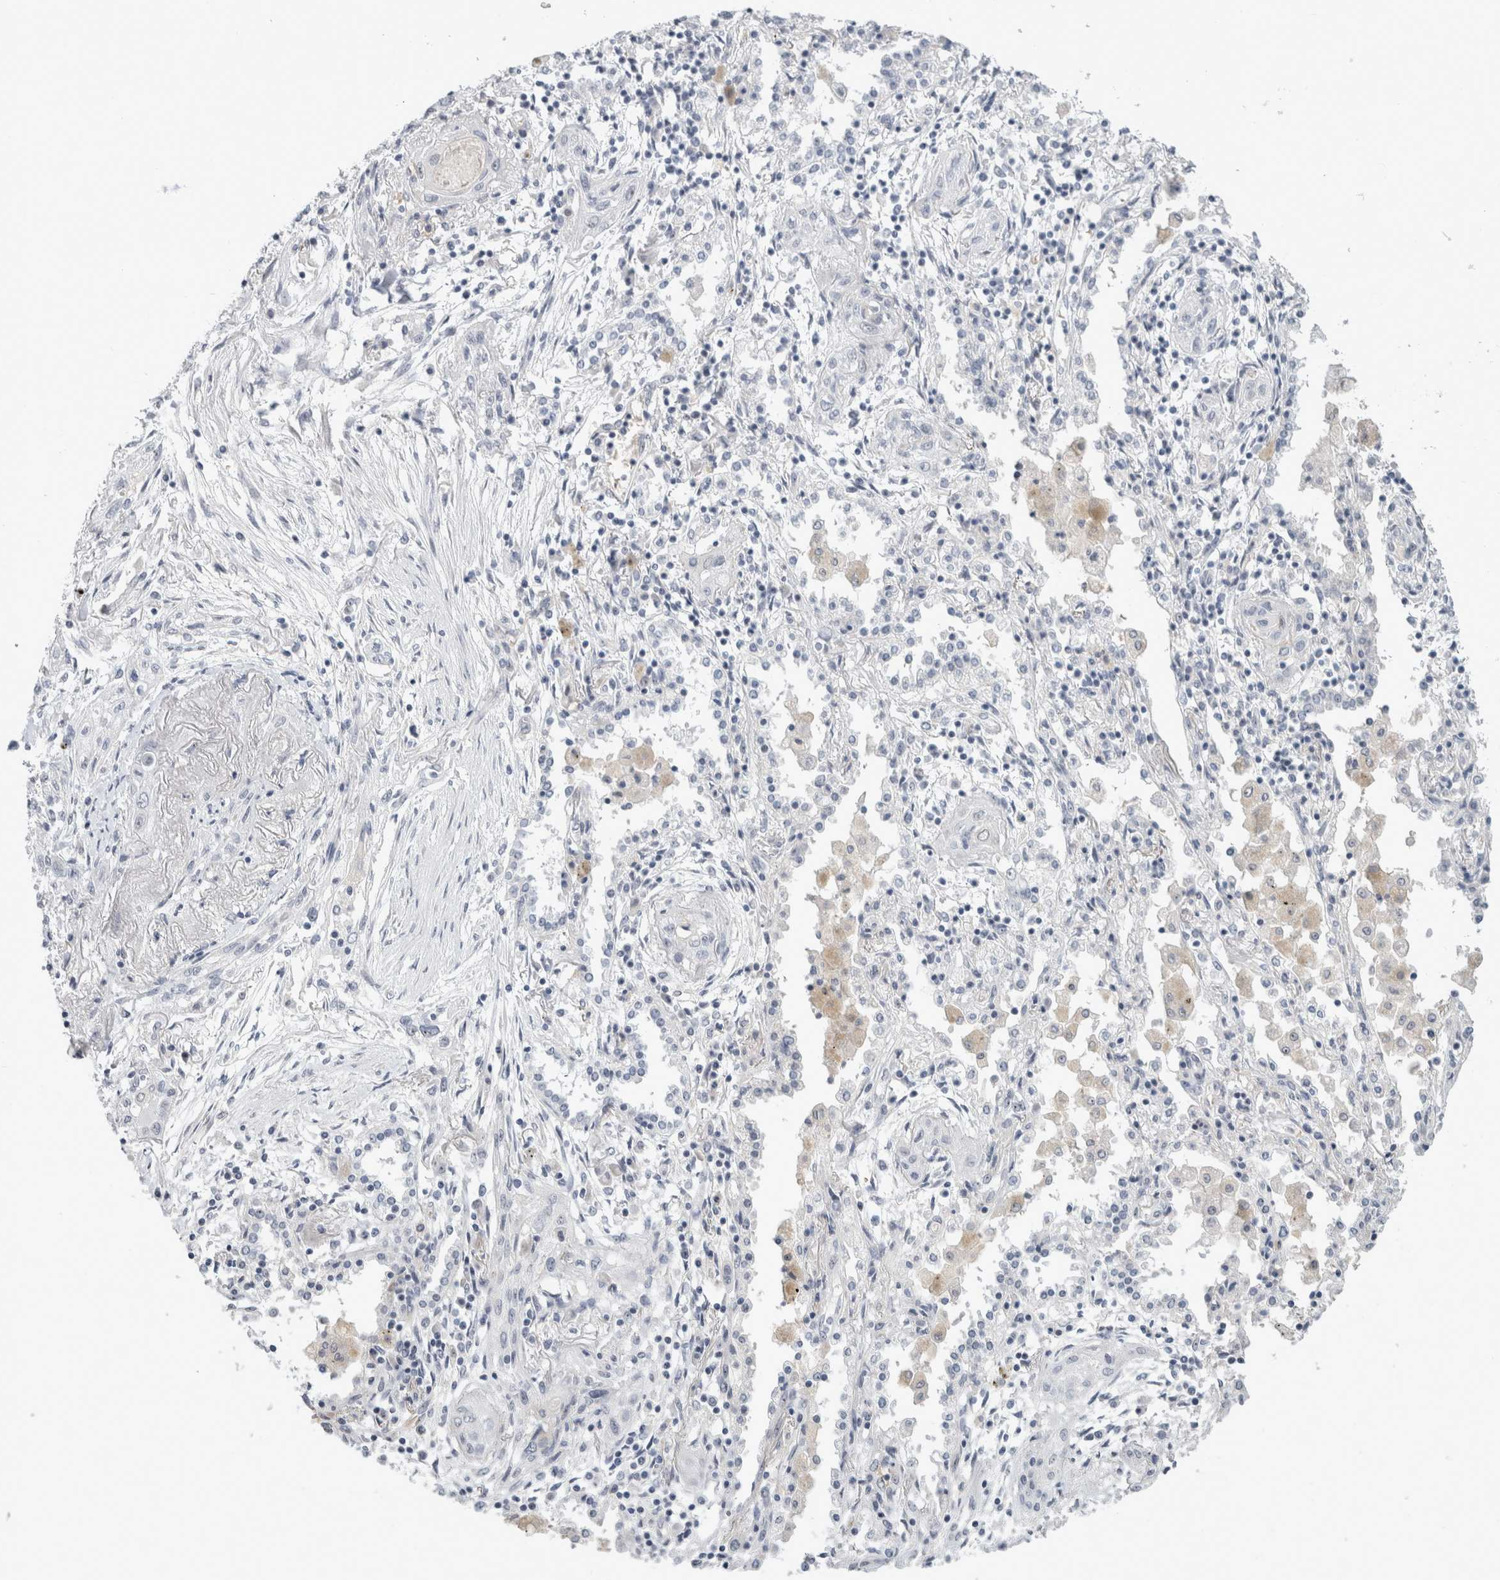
{"staining": {"intensity": "negative", "quantity": "none", "location": "none"}, "tissue": "lung cancer", "cell_type": "Tumor cells", "image_type": "cancer", "snomed": [{"axis": "morphology", "description": "Squamous cell carcinoma, NOS"}, {"axis": "topography", "description": "Lung"}], "caption": "Photomicrograph shows no significant protein expression in tumor cells of lung cancer.", "gene": "FMR1NB", "patient": {"sex": "female", "age": 47}}